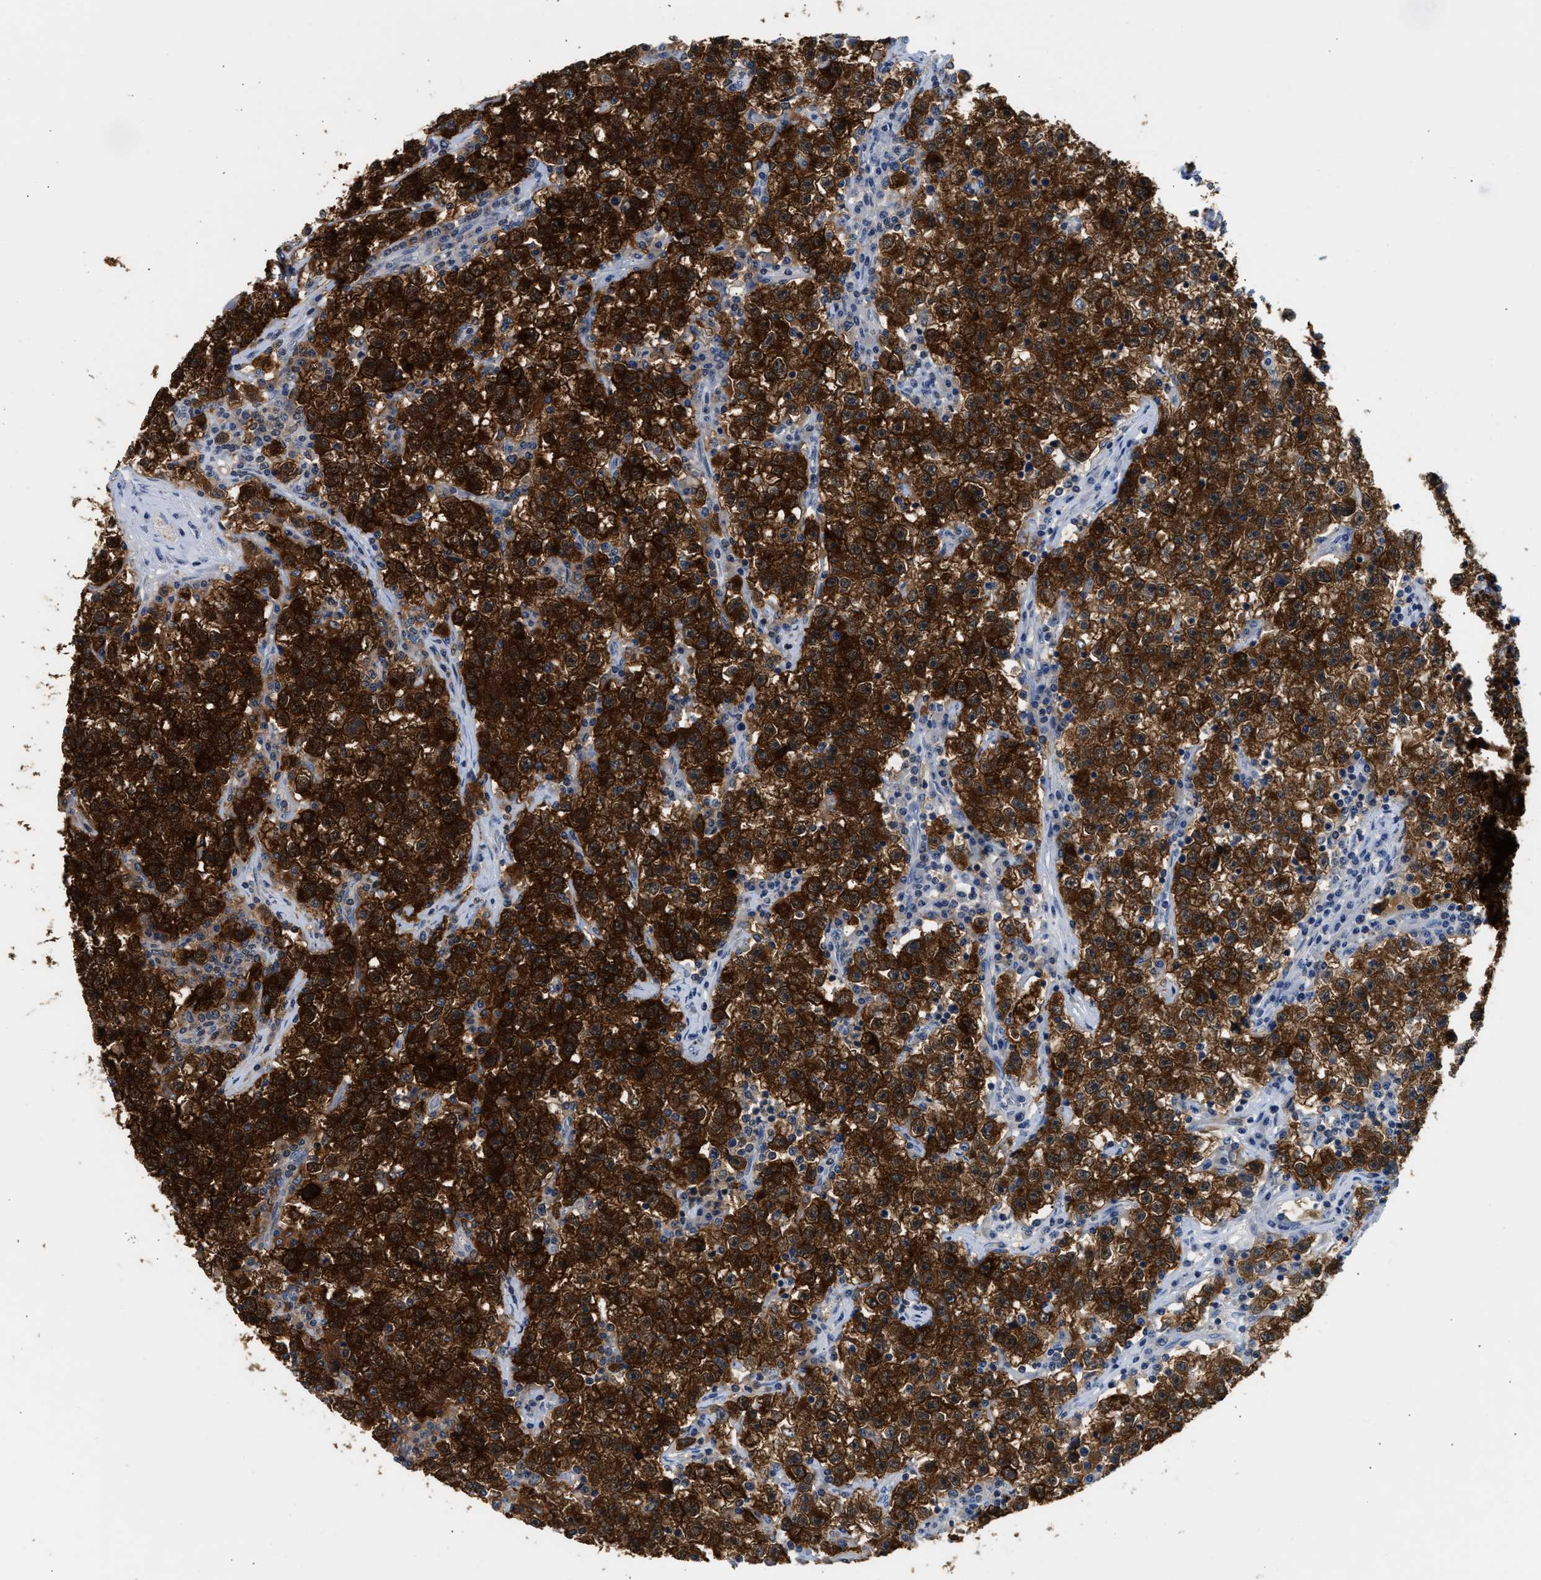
{"staining": {"intensity": "strong", "quantity": ">75%", "location": "cytoplasmic/membranous,nuclear"}, "tissue": "testis cancer", "cell_type": "Tumor cells", "image_type": "cancer", "snomed": [{"axis": "morphology", "description": "Seminoma, NOS"}, {"axis": "topography", "description": "Testis"}], "caption": "Strong cytoplasmic/membranous and nuclear protein staining is identified in approximately >75% of tumor cells in testis cancer.", "gene": "PPM1L", "patient": {"sex": "male", "age": 22}}